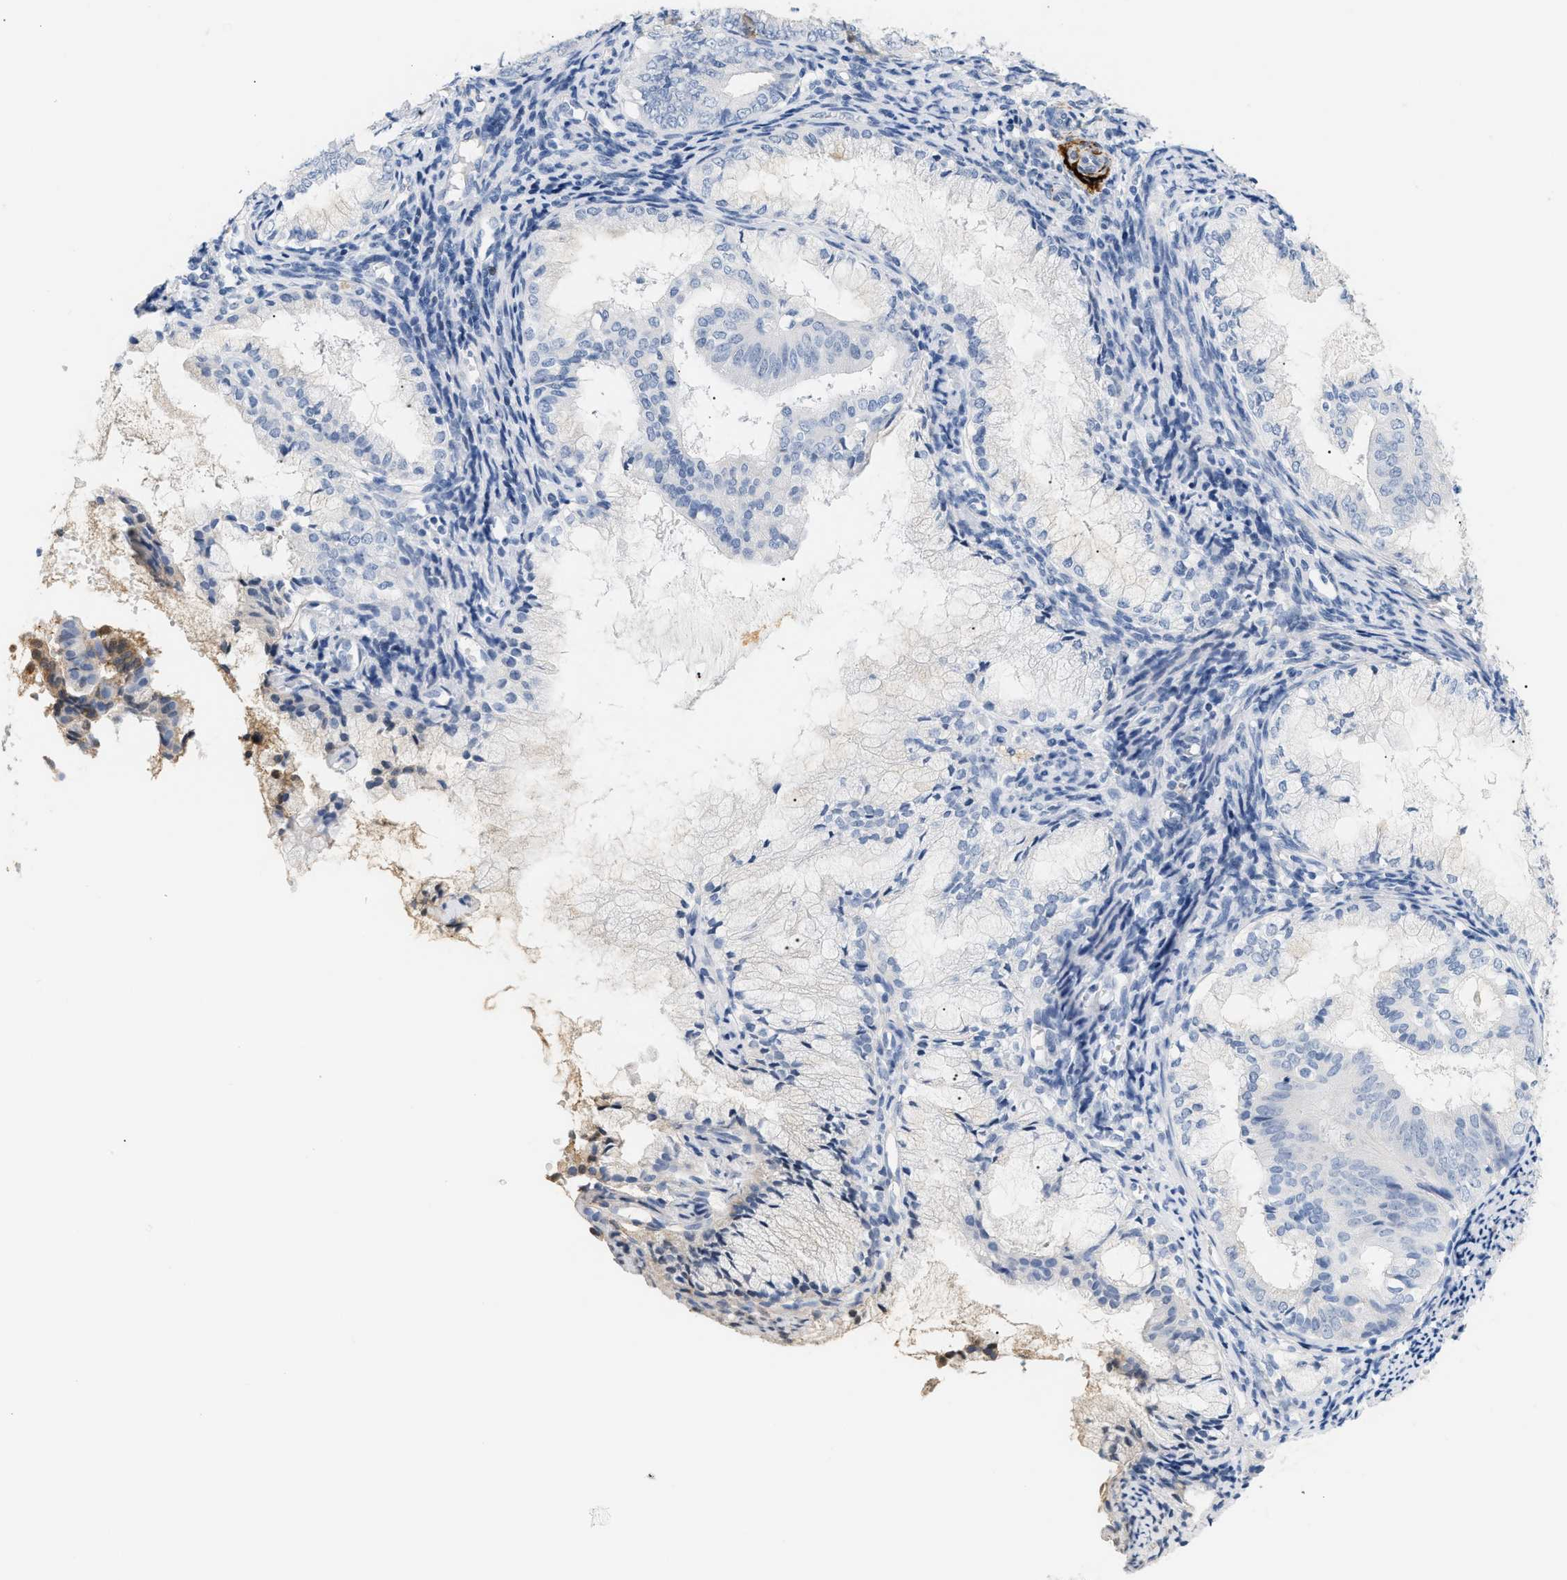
{"staining": {"intensity": "negative", "quantity": "none", "location": "none"}, "tissue": "endometrial cancer", "cell_type": "Tumor cells", "image_type": "cancer", "snomed": [{"axis": "morphology", "description": "Adenocarcinoma, NOS"}, {"axis": "topography", "description": "Endometrium"}], "caption": "Adenocarcinoma (endometrial) stained for a protein using immunohistochemistry (IHC) reveals no staining tumor cells.", "gene": "CFH", "patient": {"sex": "female", "age": 63}}